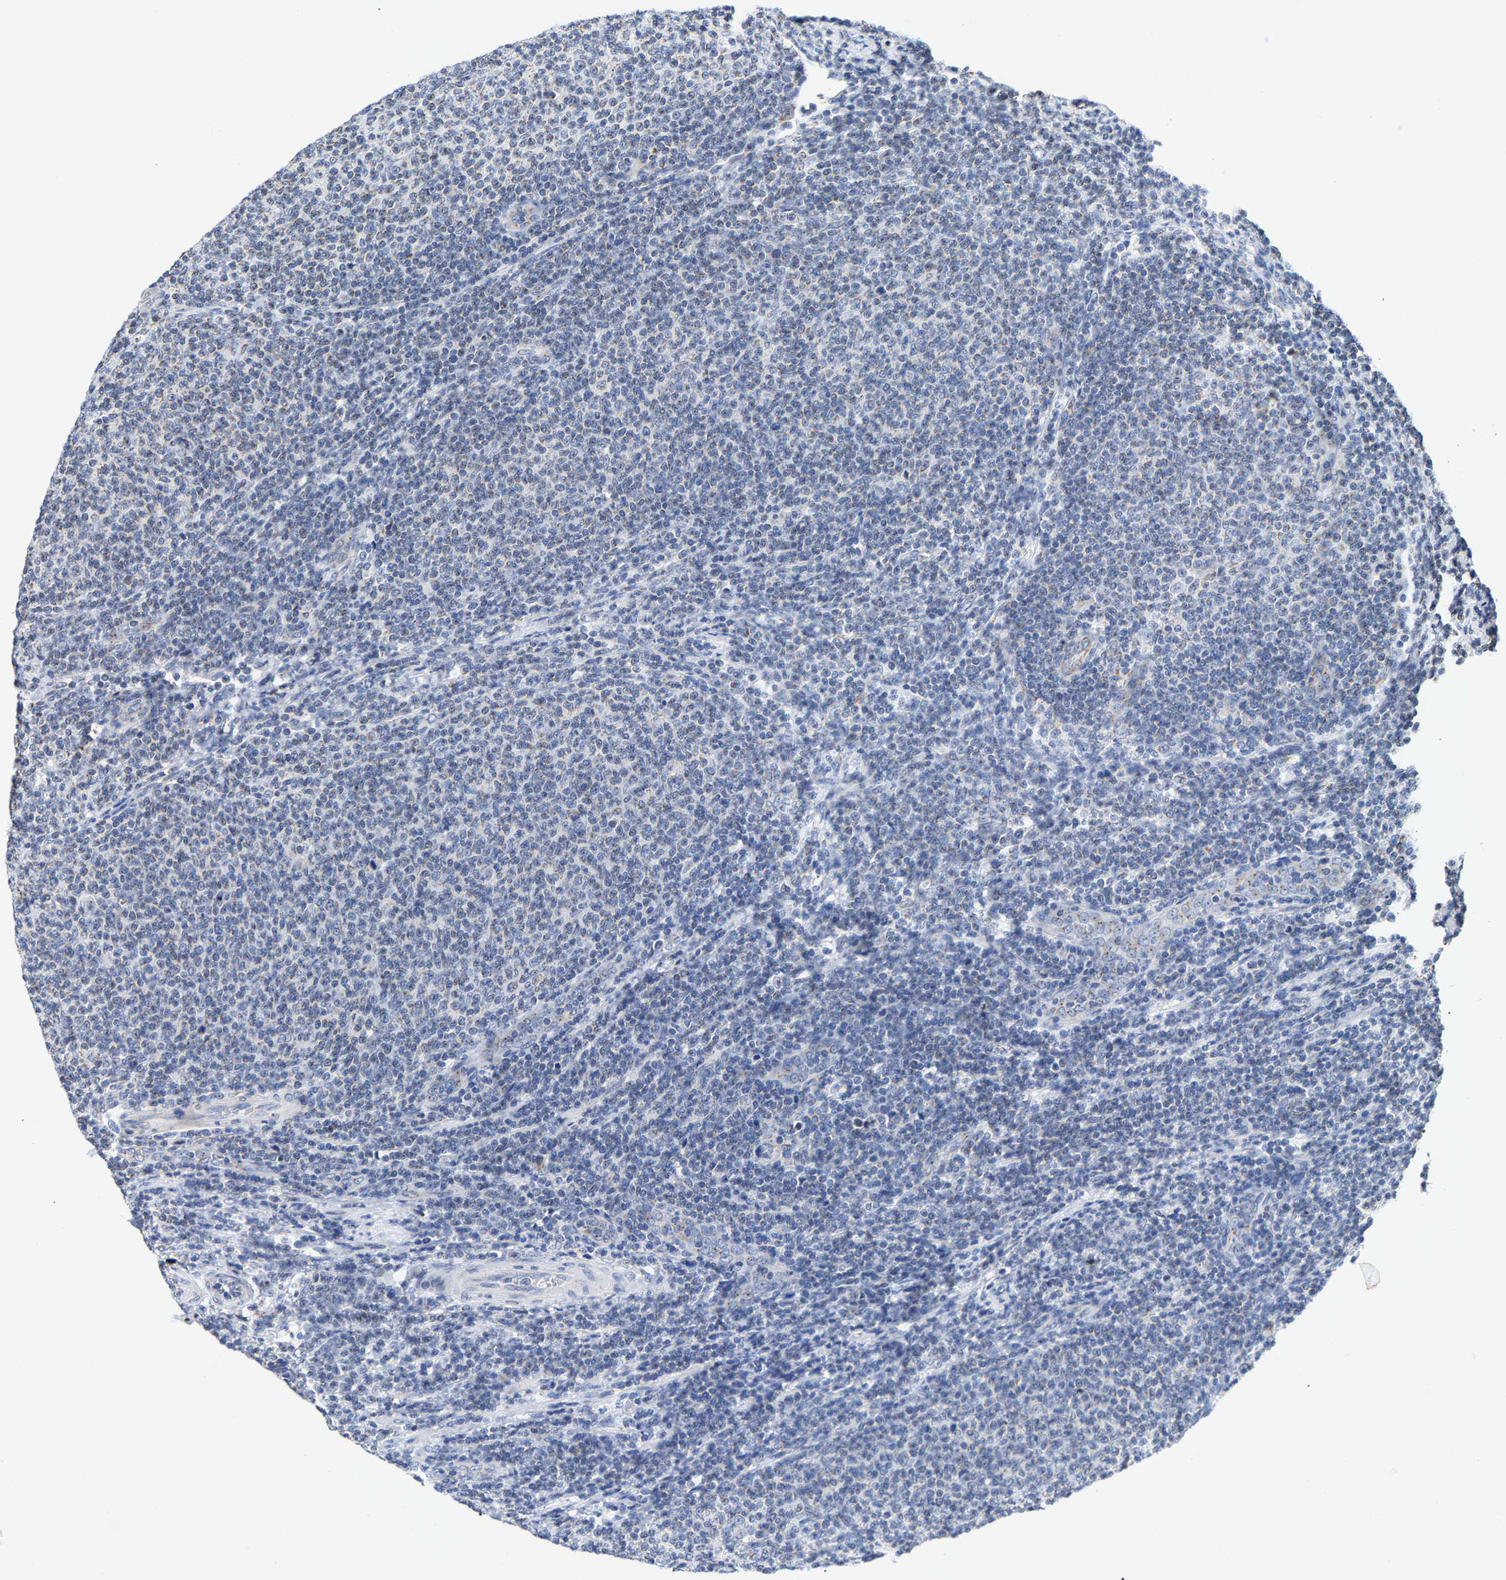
{"staining": {"intensity": "weak", "quantity": "<25%", "location": "cytoplasmic/membranous"}, "tissue": "lymphoma", "cell_type": "Tumor cells", "image_type": "cancer", "snomed": [{"axis": "morphology", "description": "Malignant lymphoma, non-Hodgkin's type, Low grade"}, {"axis": "topography", "description": "Lymph node"}], "caption": "Tumor cells are negative for protein expression in human malignant lymphoma, non-Hodgkin's type (low-grade).", "gene": "PCNT", "patient": {"sex": "male", "age": 66}}